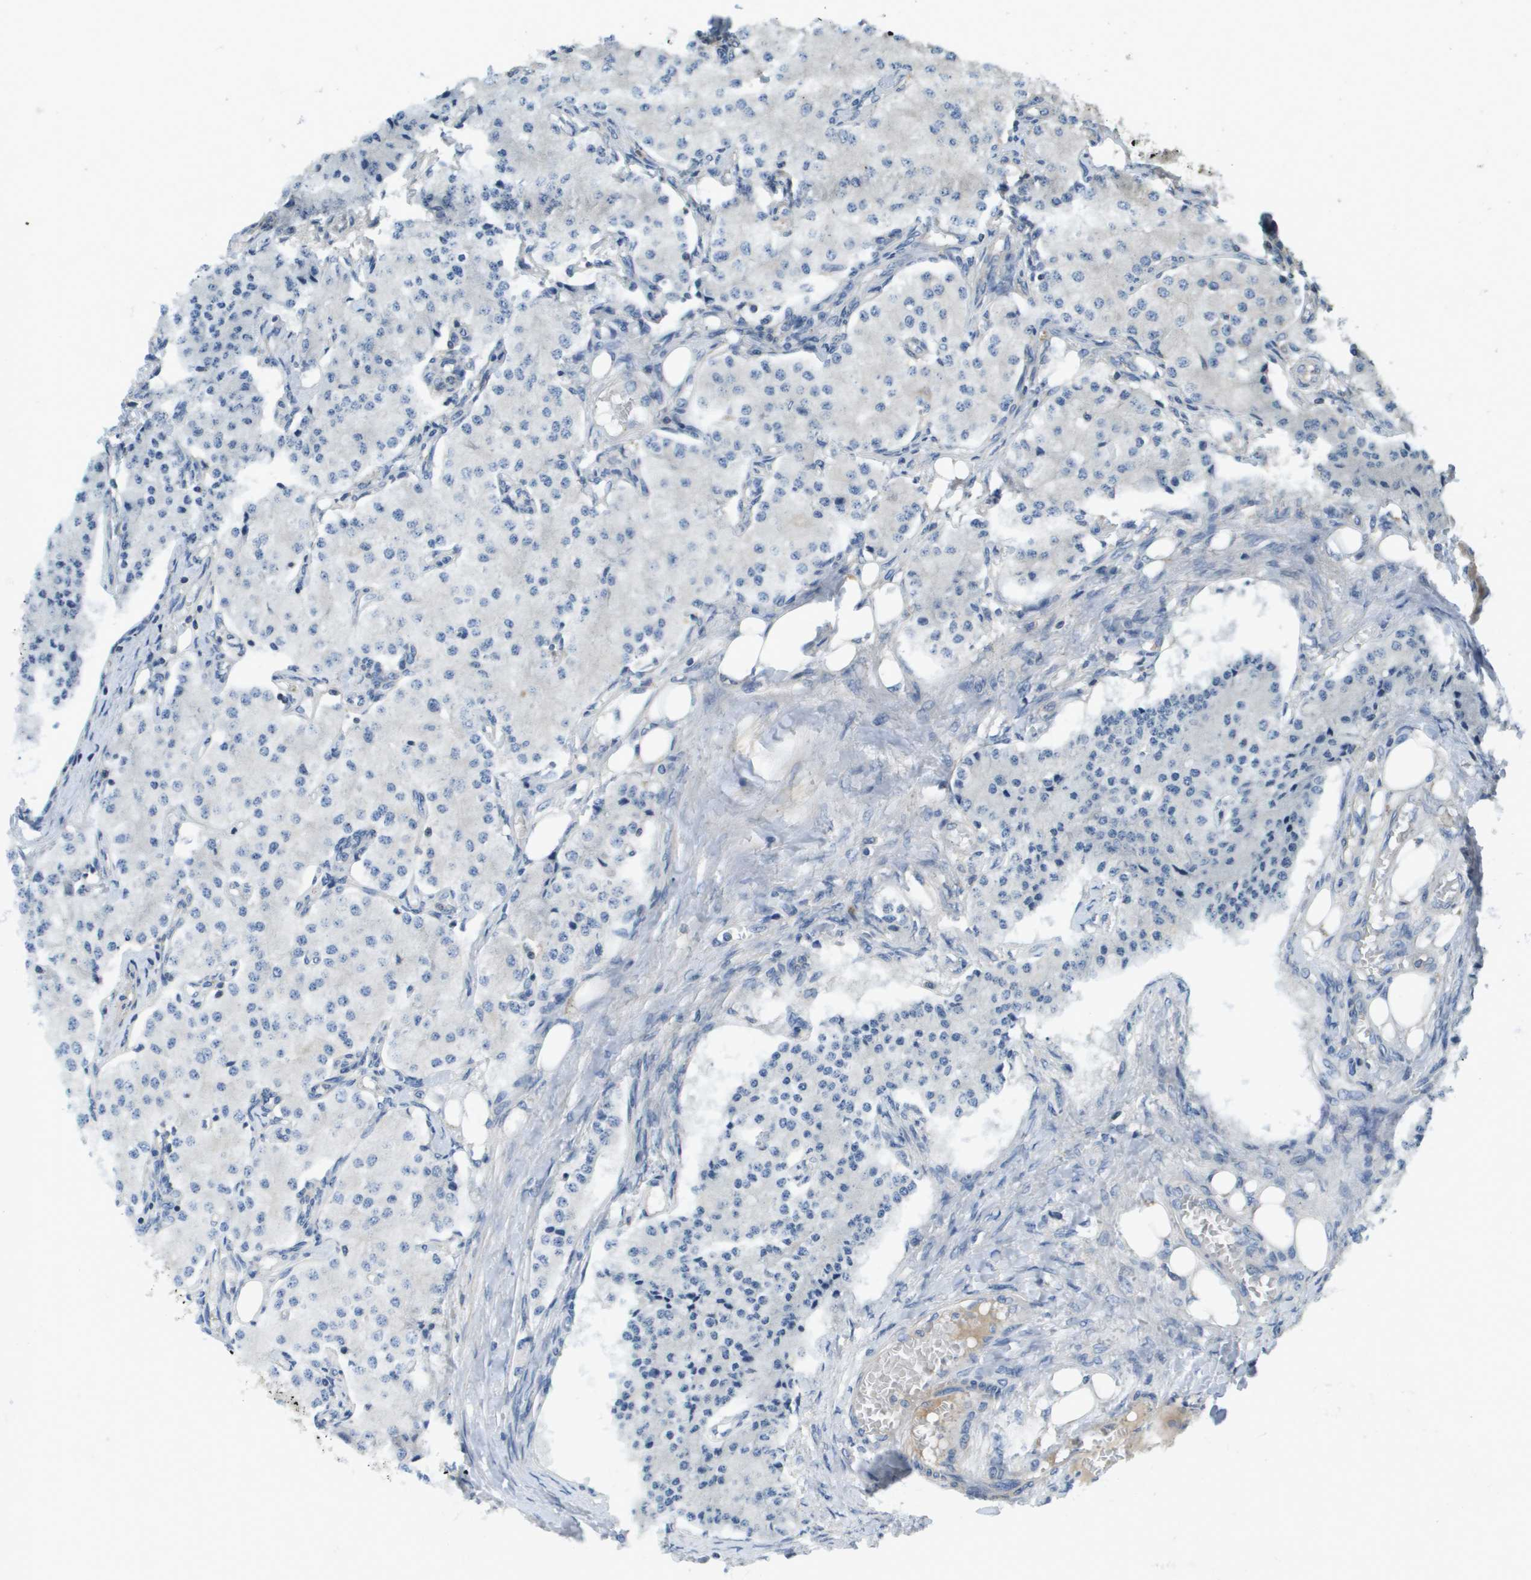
{"staining": {"intensity": "negative", "quantity": "none", "location": "none"}, "tissue": "carcinoid", "cell_type": "Tumor cells", "image_type": "cancer", "snomed": [{"axis": "morphology", "description": "Carcinoid, malignant, NOS"}, {"axis": "topography", "description": "Colon"}], "caption": "Malignant carcinoid stained for a protein using immunohistochemistry (IHC) demonstrates no positivity tumor cells.", "gene": "KRT23", "patient": {"sex": "female", "age": 52}}